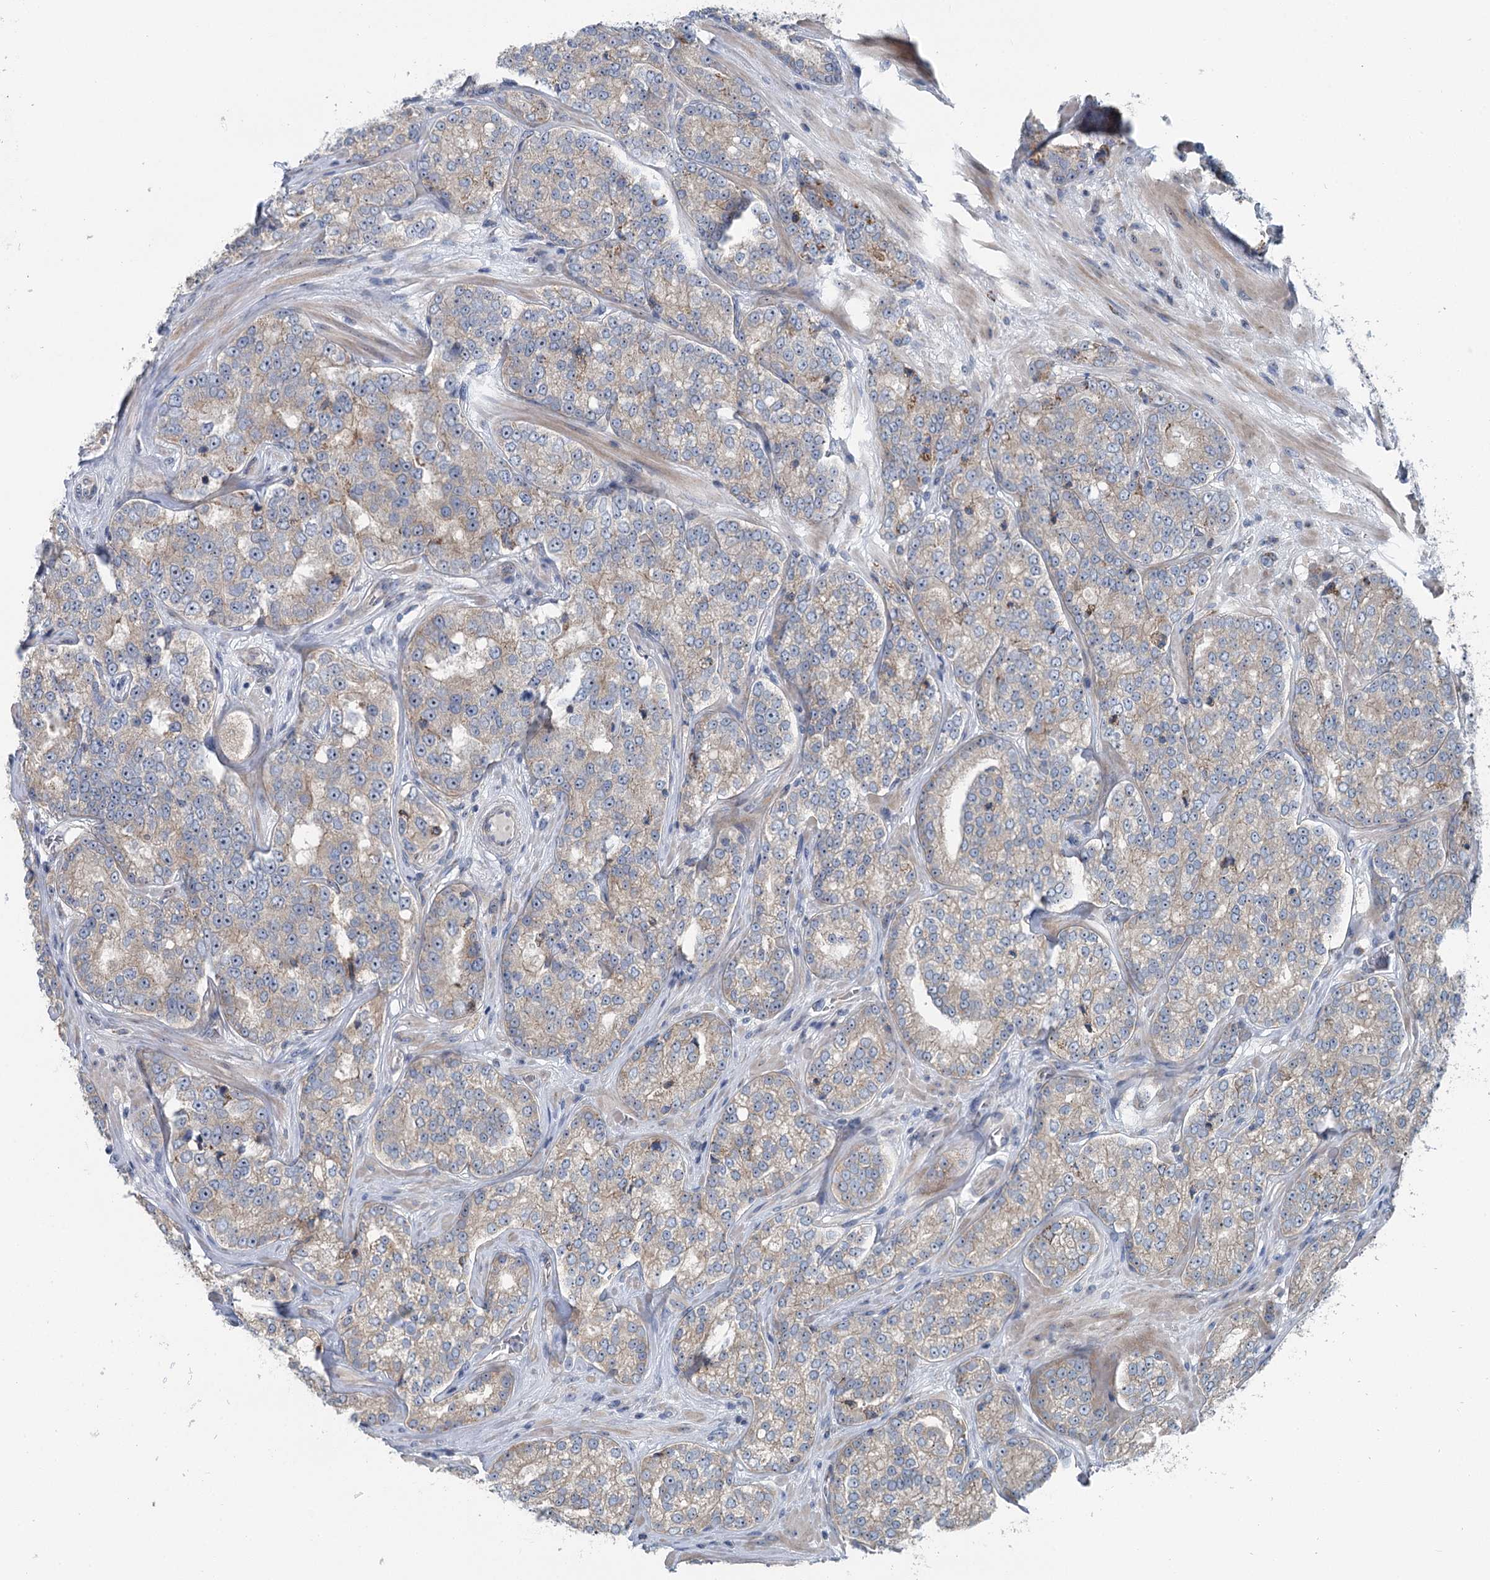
{"staining": {"intensity": "weak", "quantity": "25%-75%", "location": "cytoplasmic/membranous"}, "tissue": "prostate cancer", "cell_type": "Tumor cells", "image_type": "cancer", "snomed": [{"axis": "morphology", "description": "Normal tissue, NOS"}, {"axis": "morphology", "description": "Adenocarcinoma, High grade"}, {"axis": "topography", "description": "Prostate"}], "caption": "The histopathology image shows staining of prostate cancer, revealing weak cytoplasmic/membranous protein staining (brown color) within tumor cells.", "gene": "MARK2", "patient": {"sex": "male", "age": 83}}